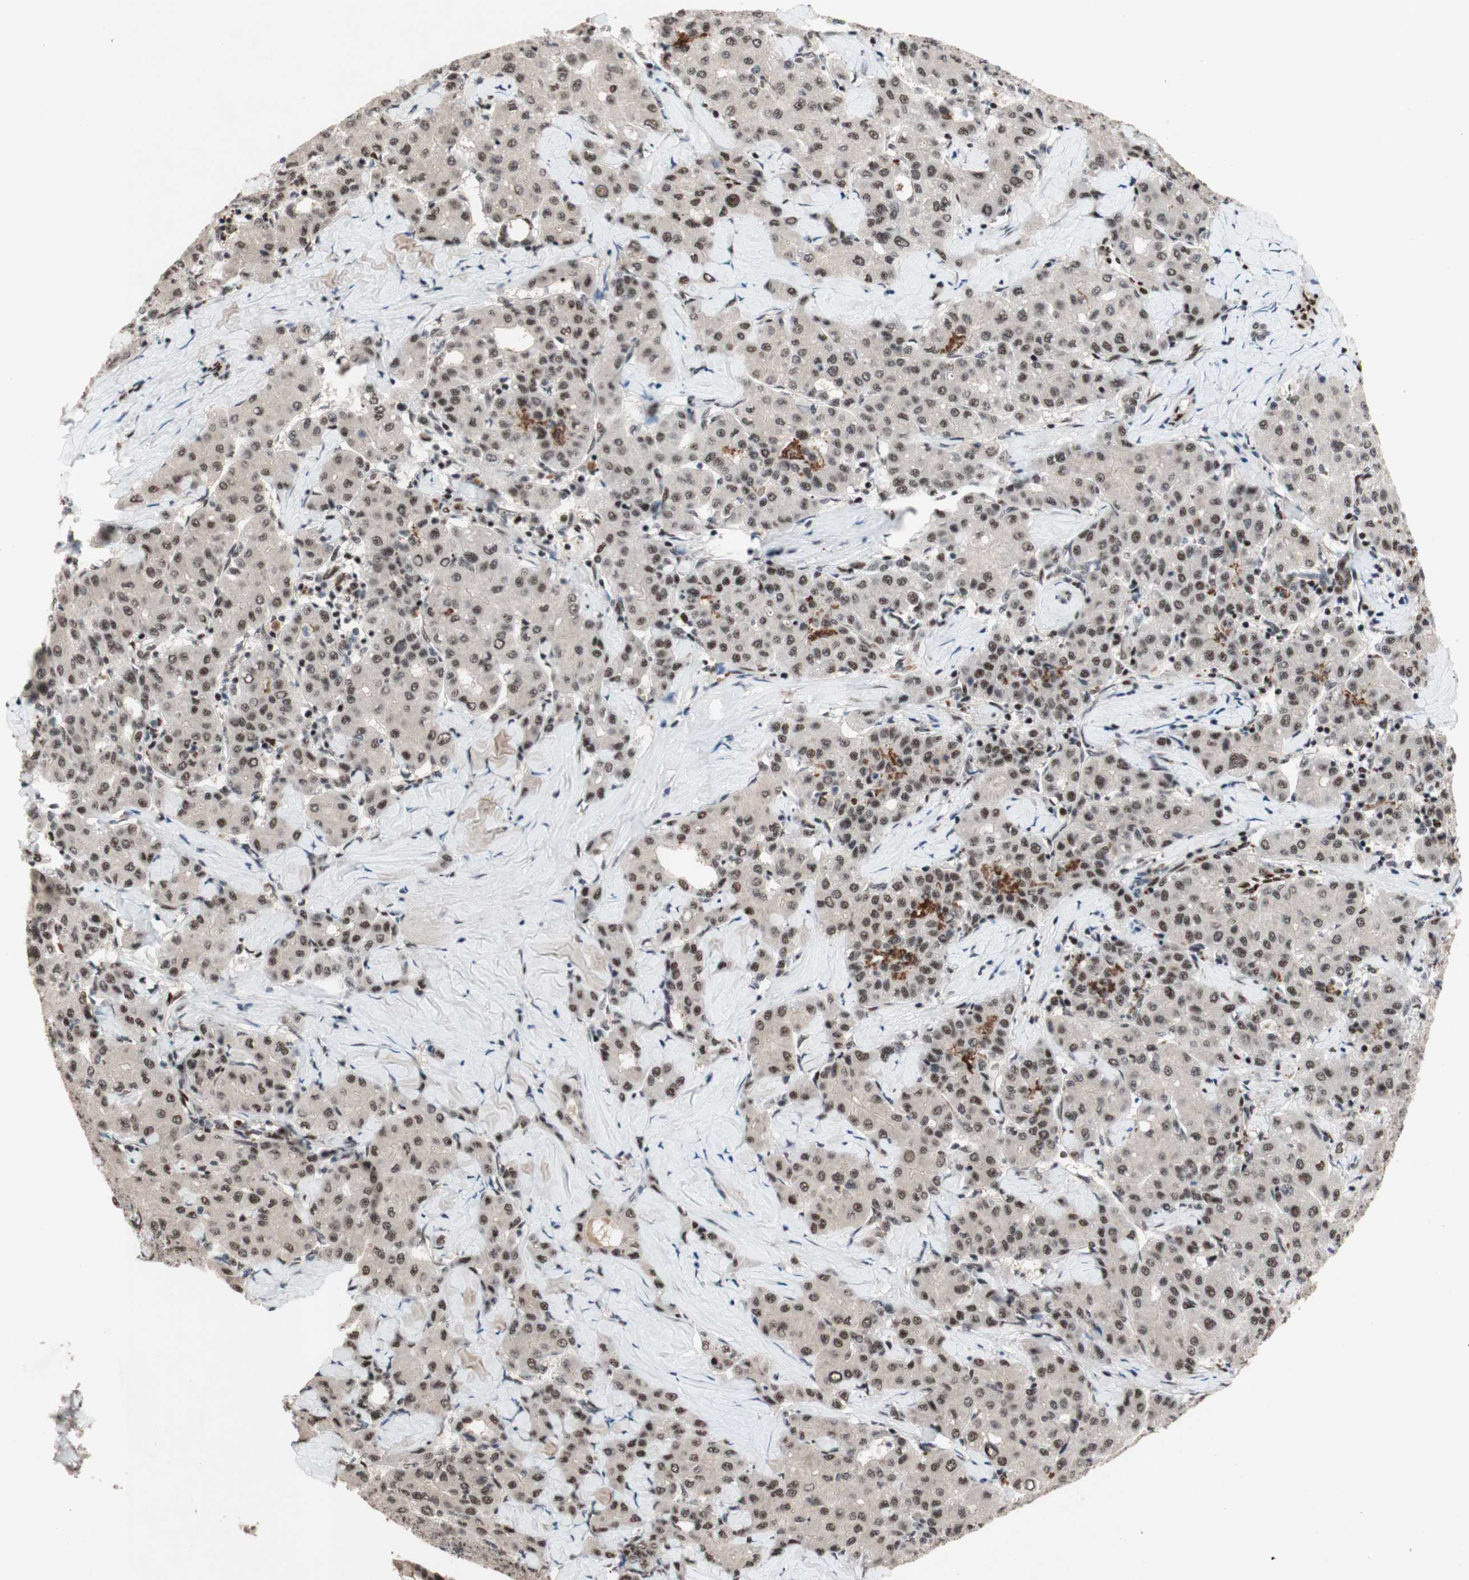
{"staining": {"intensity": "moderate", "quantity": ">75%", "location": "nuclear"}, "tissue": "liver cancer", "cell_type": "Tumor cells", "image_type": "cancer", "snomed": [{"axis": "morphology", "description": "Carcinoma, Hepatocellular, NOS"}, {"axis": "topography", "description": "Liver"}], "caption": "Brown immunohistochemical staining in human liver hepatocellular carcinoma displays moderate nuclear expression in about >75% of tumor cells.", "gene": "TLE1", "patient": {"sex": "male", "age": 65}}